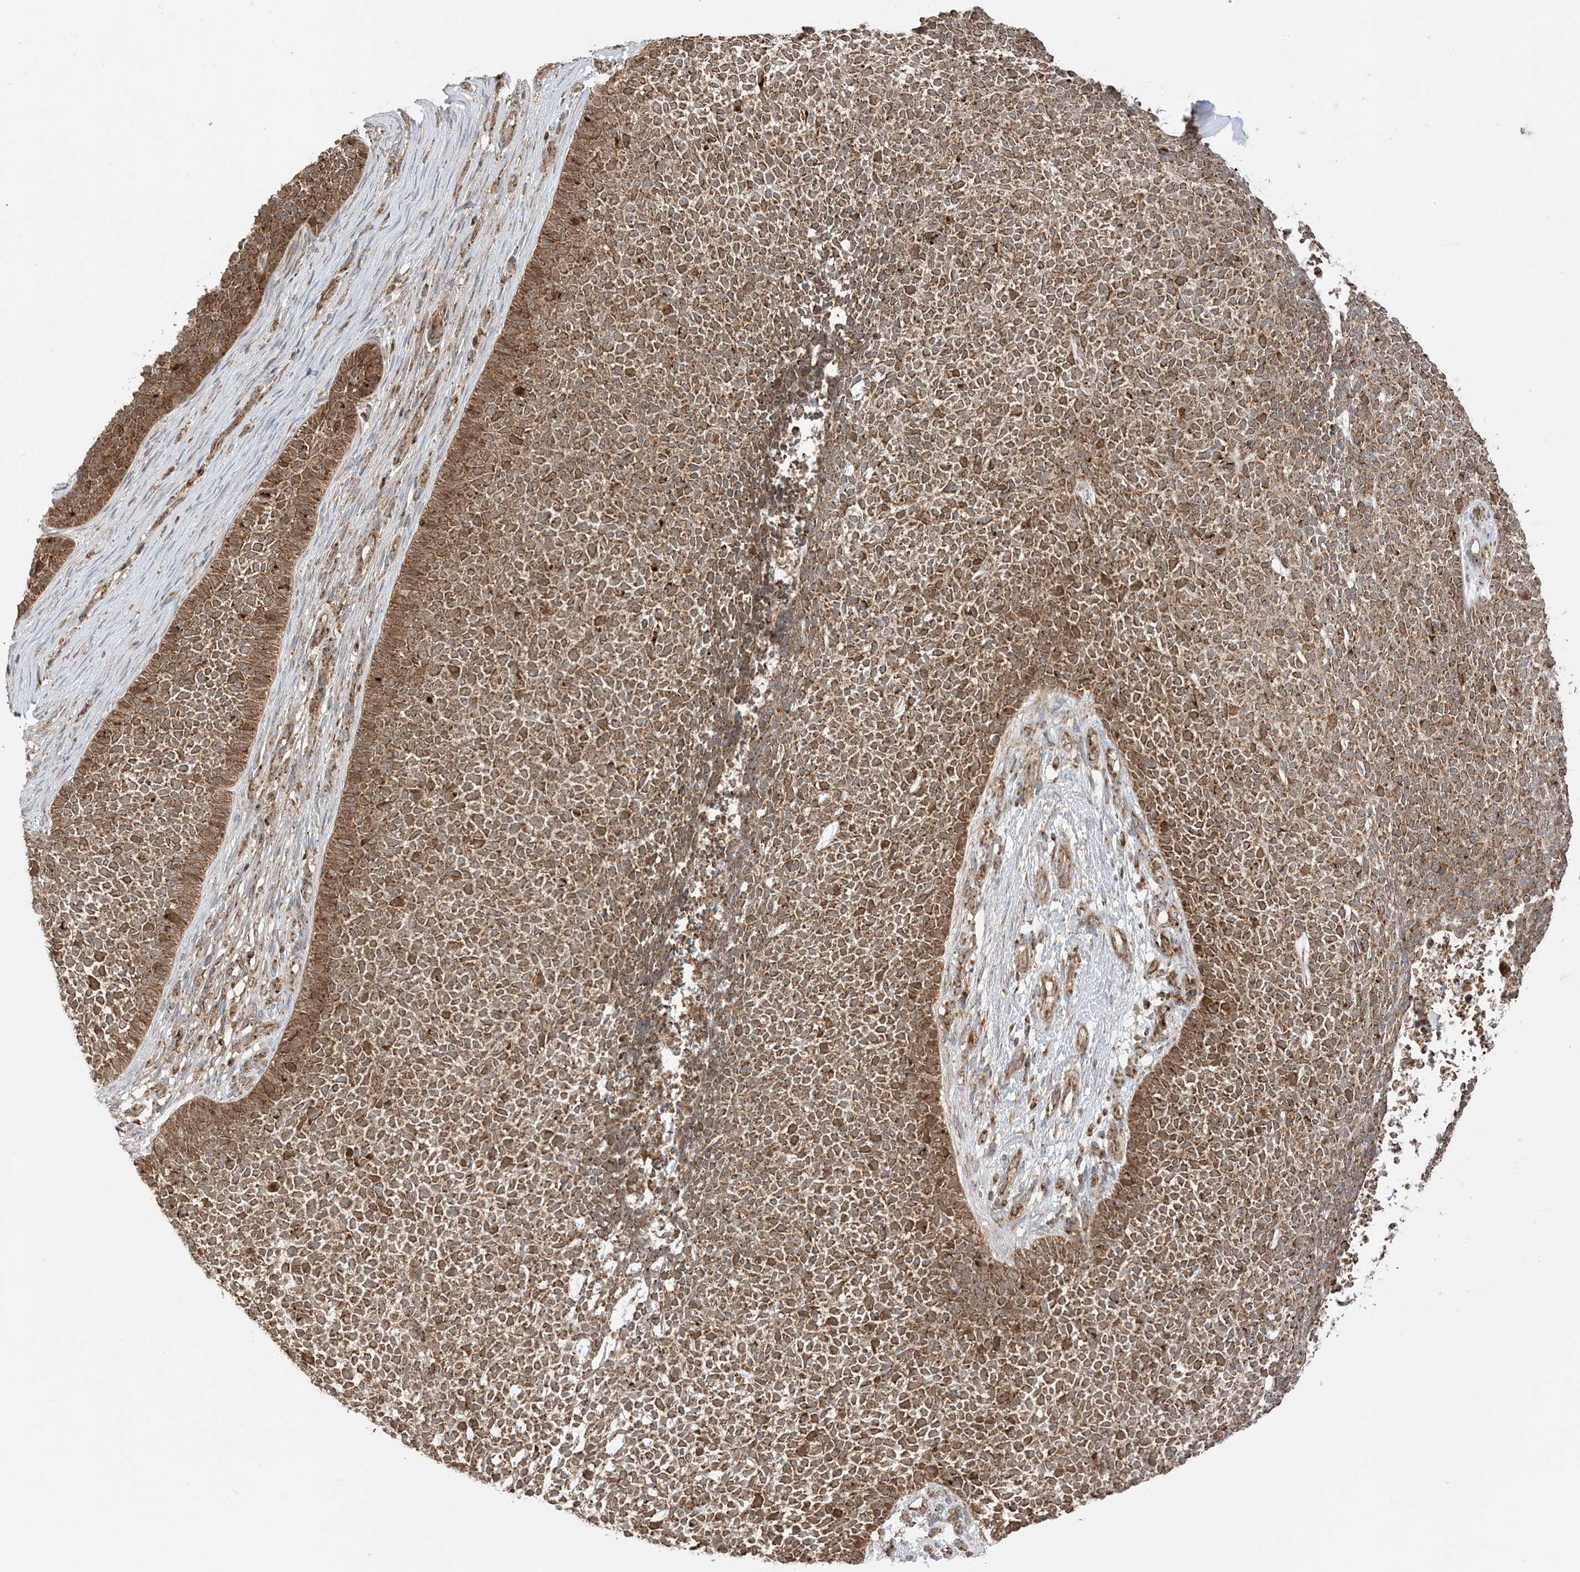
{"staining": {"intensity": "moderate", "quantity": ">75%", "location": "cytoplasmic/membranous"}, "tissue": "skin cancer", "cell_type": "Tumor cells", "image_type": "cancer", "snomed": [{"axis": "morphology", "description": "Basal cell carcinoma"}, {"axis": "topography", "description": "Skin"}], "caption": "Immunohistochemical staining of human skin basal cell carcinoma shows moderate cytoplasmic/membranous protein expression in approximately >75% of tumor cells. (Stains: DAB in brown, nuclei in blue, Microscopy: brightfield microscopy at high magnification).", "gene": "N4BP3", "patient": {"sex": "female", "age": 84}}